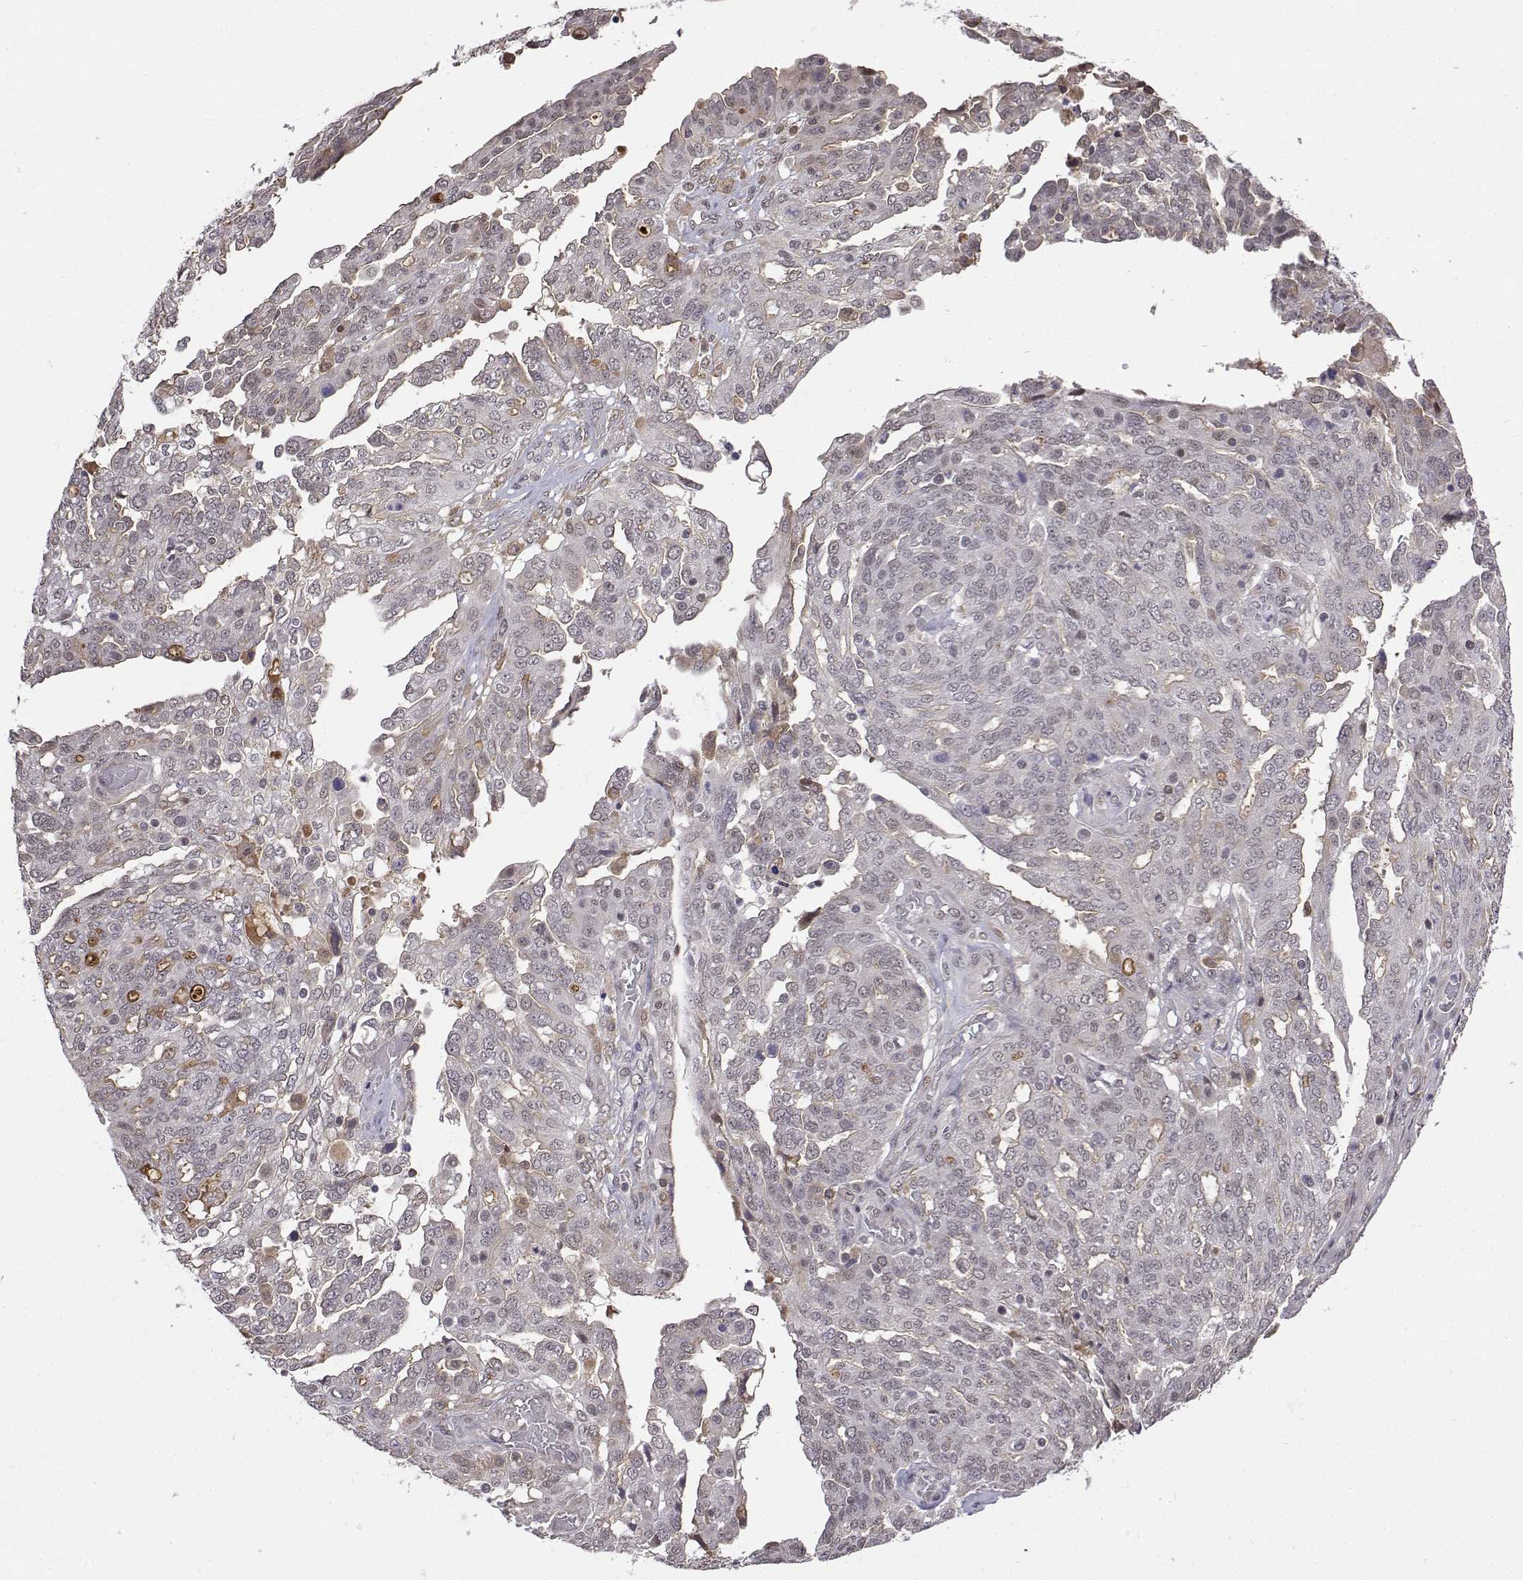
{"staining": {"intensity": "negative", "quantity": "none", "location": "none"}, "tissue": "ovarian cancer", "cell_type": "Tumor cells", "image_type": "cancer", "snomed": [{"axis": "morphology", "description": "Cystadenocarcinoma, serous, NOS"}, {"axis": "topography", "description": "Ovary"}], "caption": "Image shows no protein staining in tumor cells of ovarian serous cystadenocarcinoma tissue.", "gene": "ITGA7", "patient": {"sex": "female", "age": 67}}